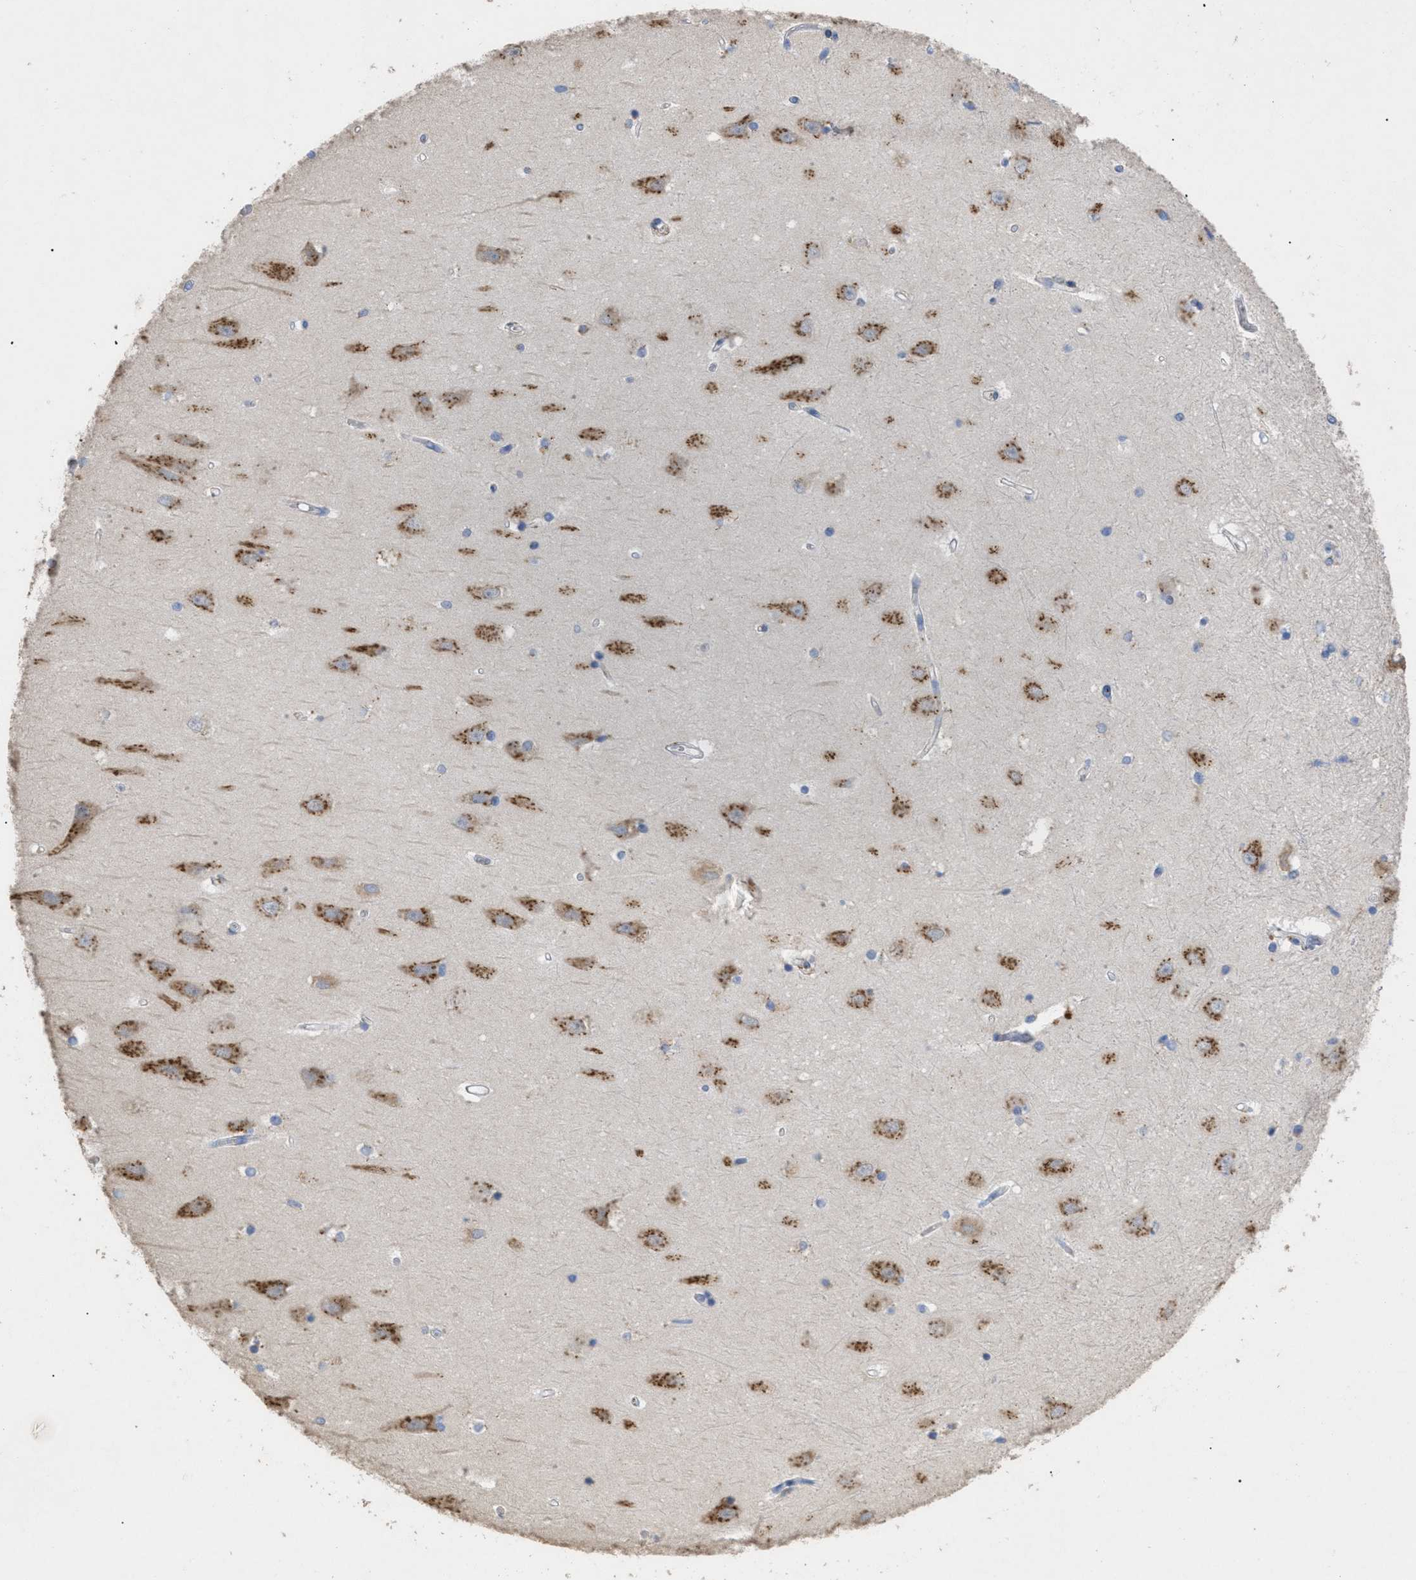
{"staining": {"intensity": "moderate", "quantity": "<25%", "location": "cytoplasmic/membranous"}, "tissue": "hippocampus", "cell_type": "Glial cells", "image_type": "normal", "snomed": [{"axis": "morphology", "description": "Normal tissue, NOS"}, {"axis": "topography", "description": "Hippocampus"}], "caption": "Glial cells display moderate cytoplasmic/membranous staining in approximately <25% of cells in unremarkable hippocampus. The staining was performed using DAB (3,3'-diaminobenzidine) to visualize the protein expression in brown, while the nuclei were stained in blue with hematoxylin (Magnification: 20x).", "gene": "SLC50A1", "patient": {"sex": "male", "age": 45}}